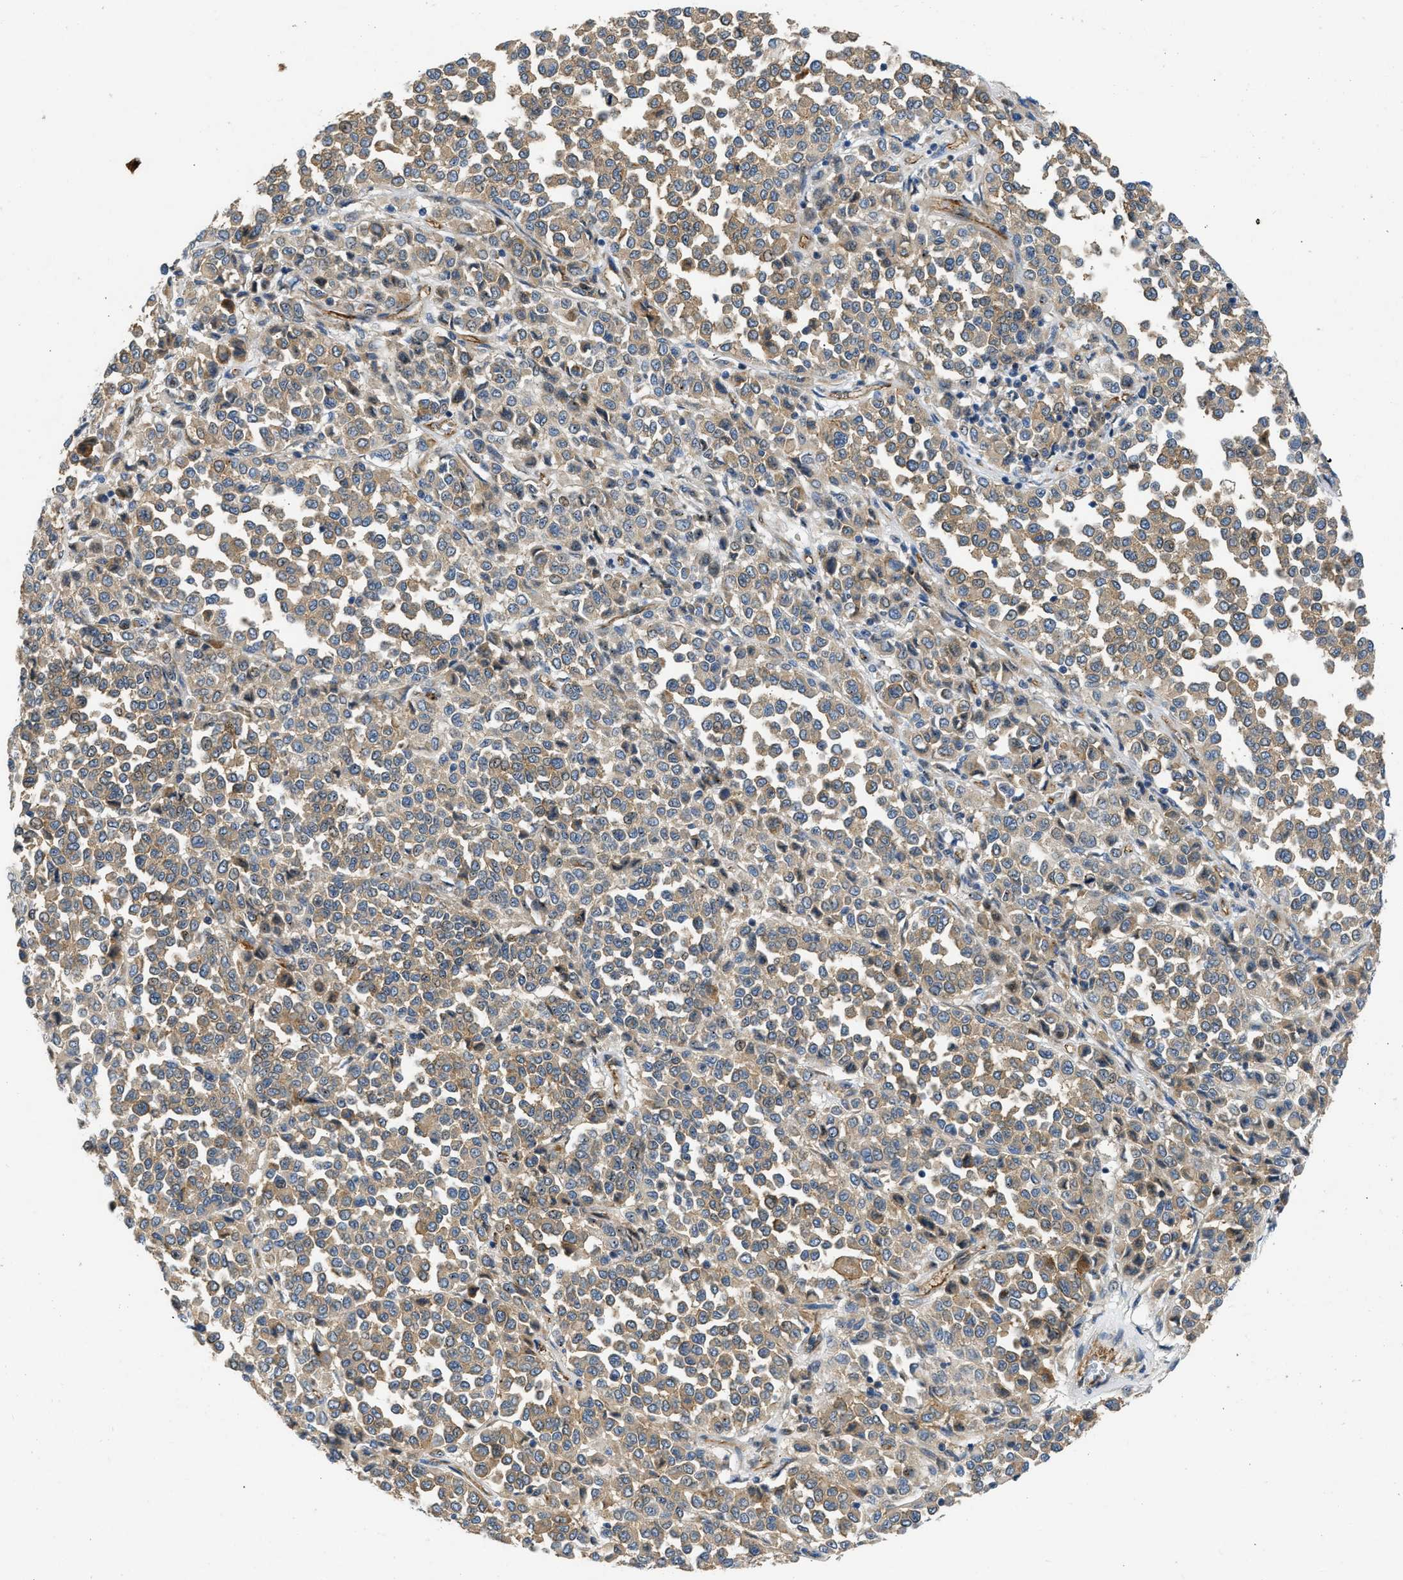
{"staining": {"intensity": "strong", "quantity": ">75%", "location": "cytoplasmic/membranous"}, "tissue": "melanoma", "cell_type": "Tumor cells", "image_type": "cancer", "snomed": [{"axis": "morphology", "description": "Malignant melanoma, Metastatic site"}, {"axis": "topography", "description": "Pancreas"}], "caption": "Brown immunohistochemical staining in human malignant melanoma (metastatic site) demonstrates strong cytoplasmic/membranous staining in approximately >75% of tumor cells.", "gene": "ULK4", "patient": {"sex": "female", "age": 30}}